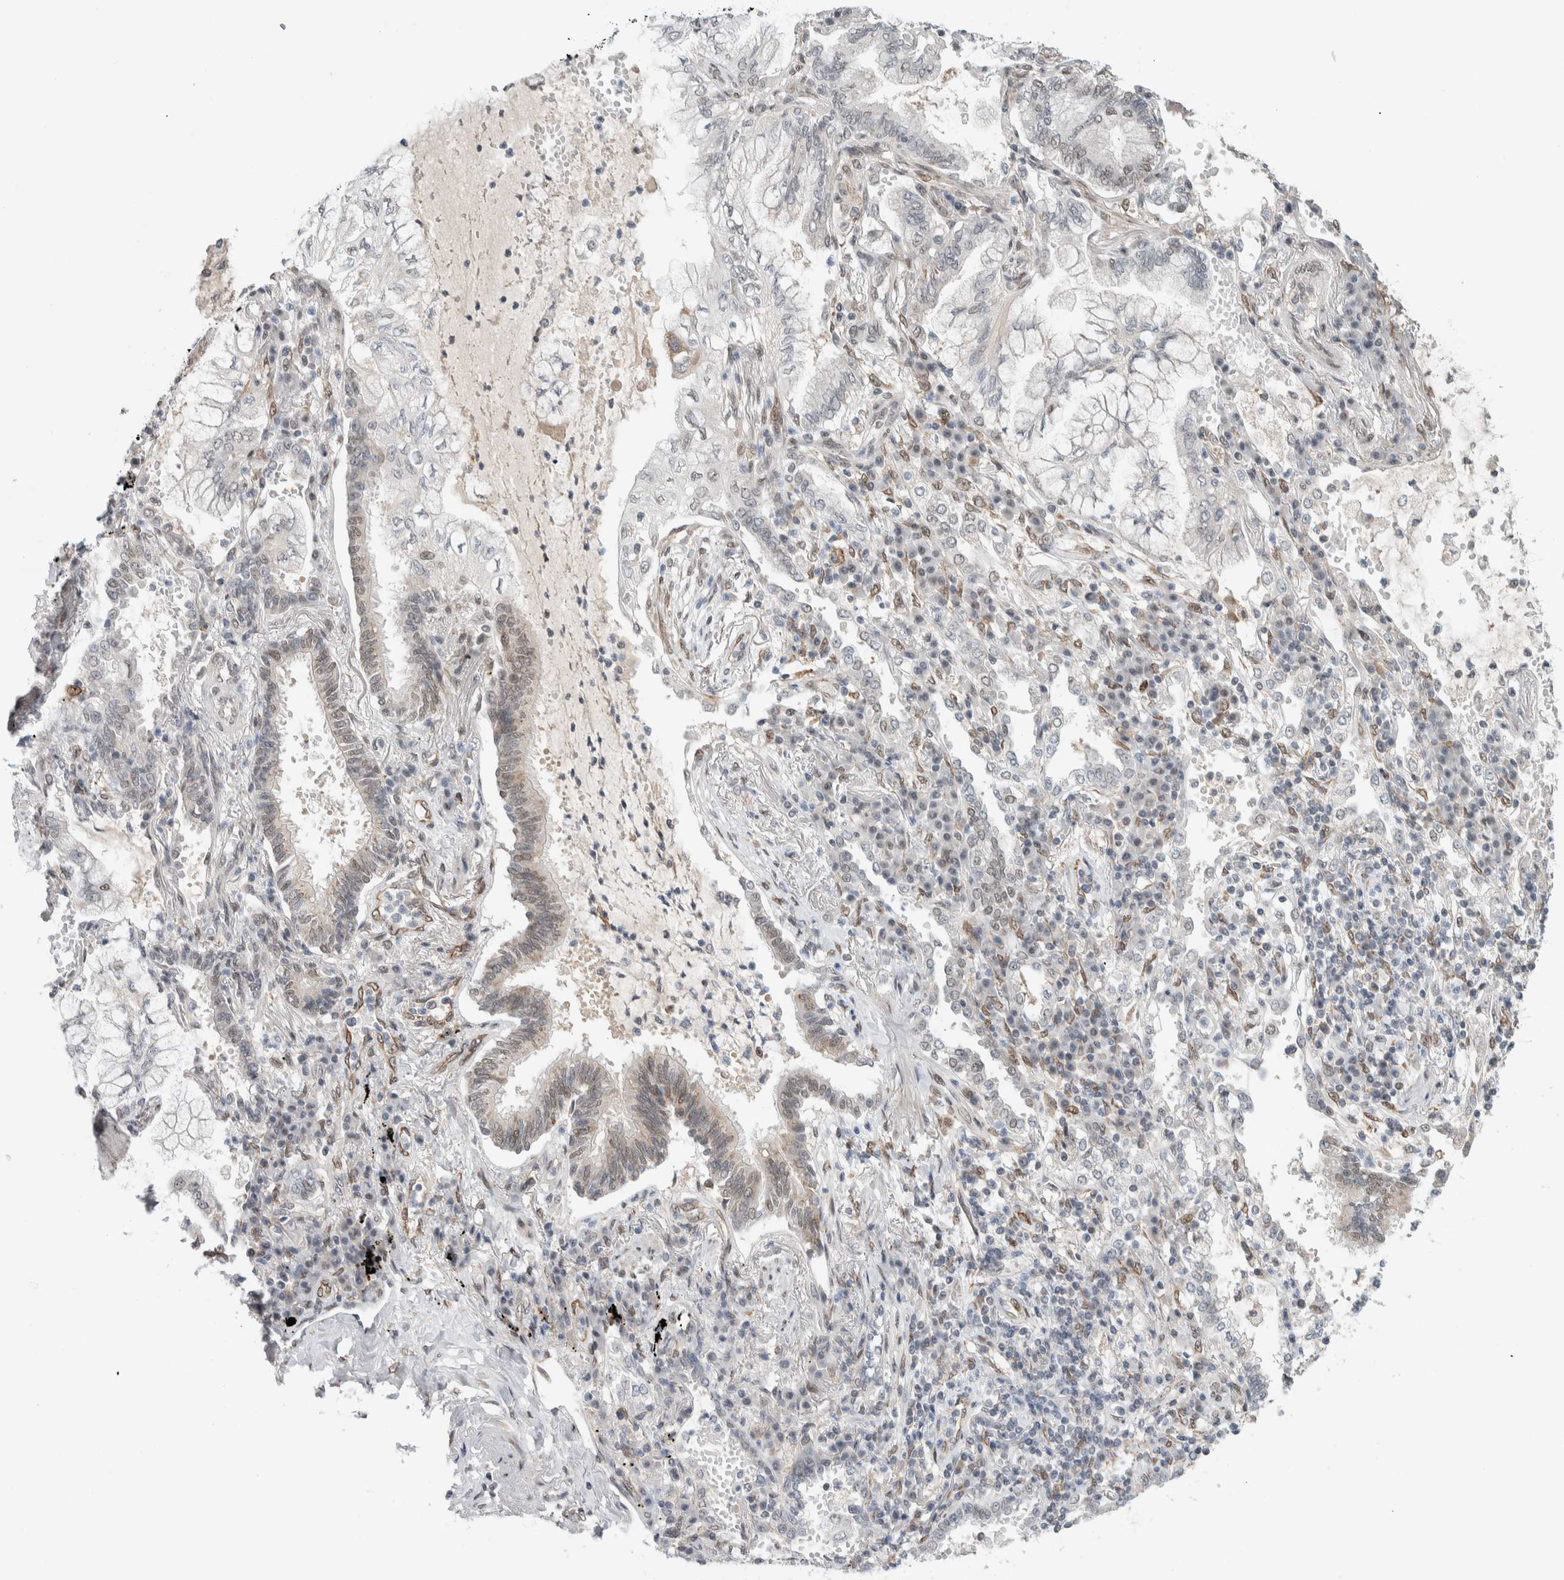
{"staining": {"intensity": "weak", "quantity": "<25%", "location": "cytoplasmic/membranous"}, "tissue": "lung cancer", "cell_type": "Tumor cells", "image_type": "cancer", "snomed": [{"axis": "morphology", "description": "Adenocarcinoma, NOS"}, {"axis": "topography", "description": "Lung"}], "caption": "This histopathology image is of lung adenocarcinoma stained with immunohistochemistry (IHC) to label a protein in brown with the nuclei are counter-stained blue. There is no expression in tumor cells. (DAB immunohistochemistry (IHC) visualized using brightfield microscopy, high magnification).", "gene": "TNRC18", "patient": {"sex": "female", "age": 70}}